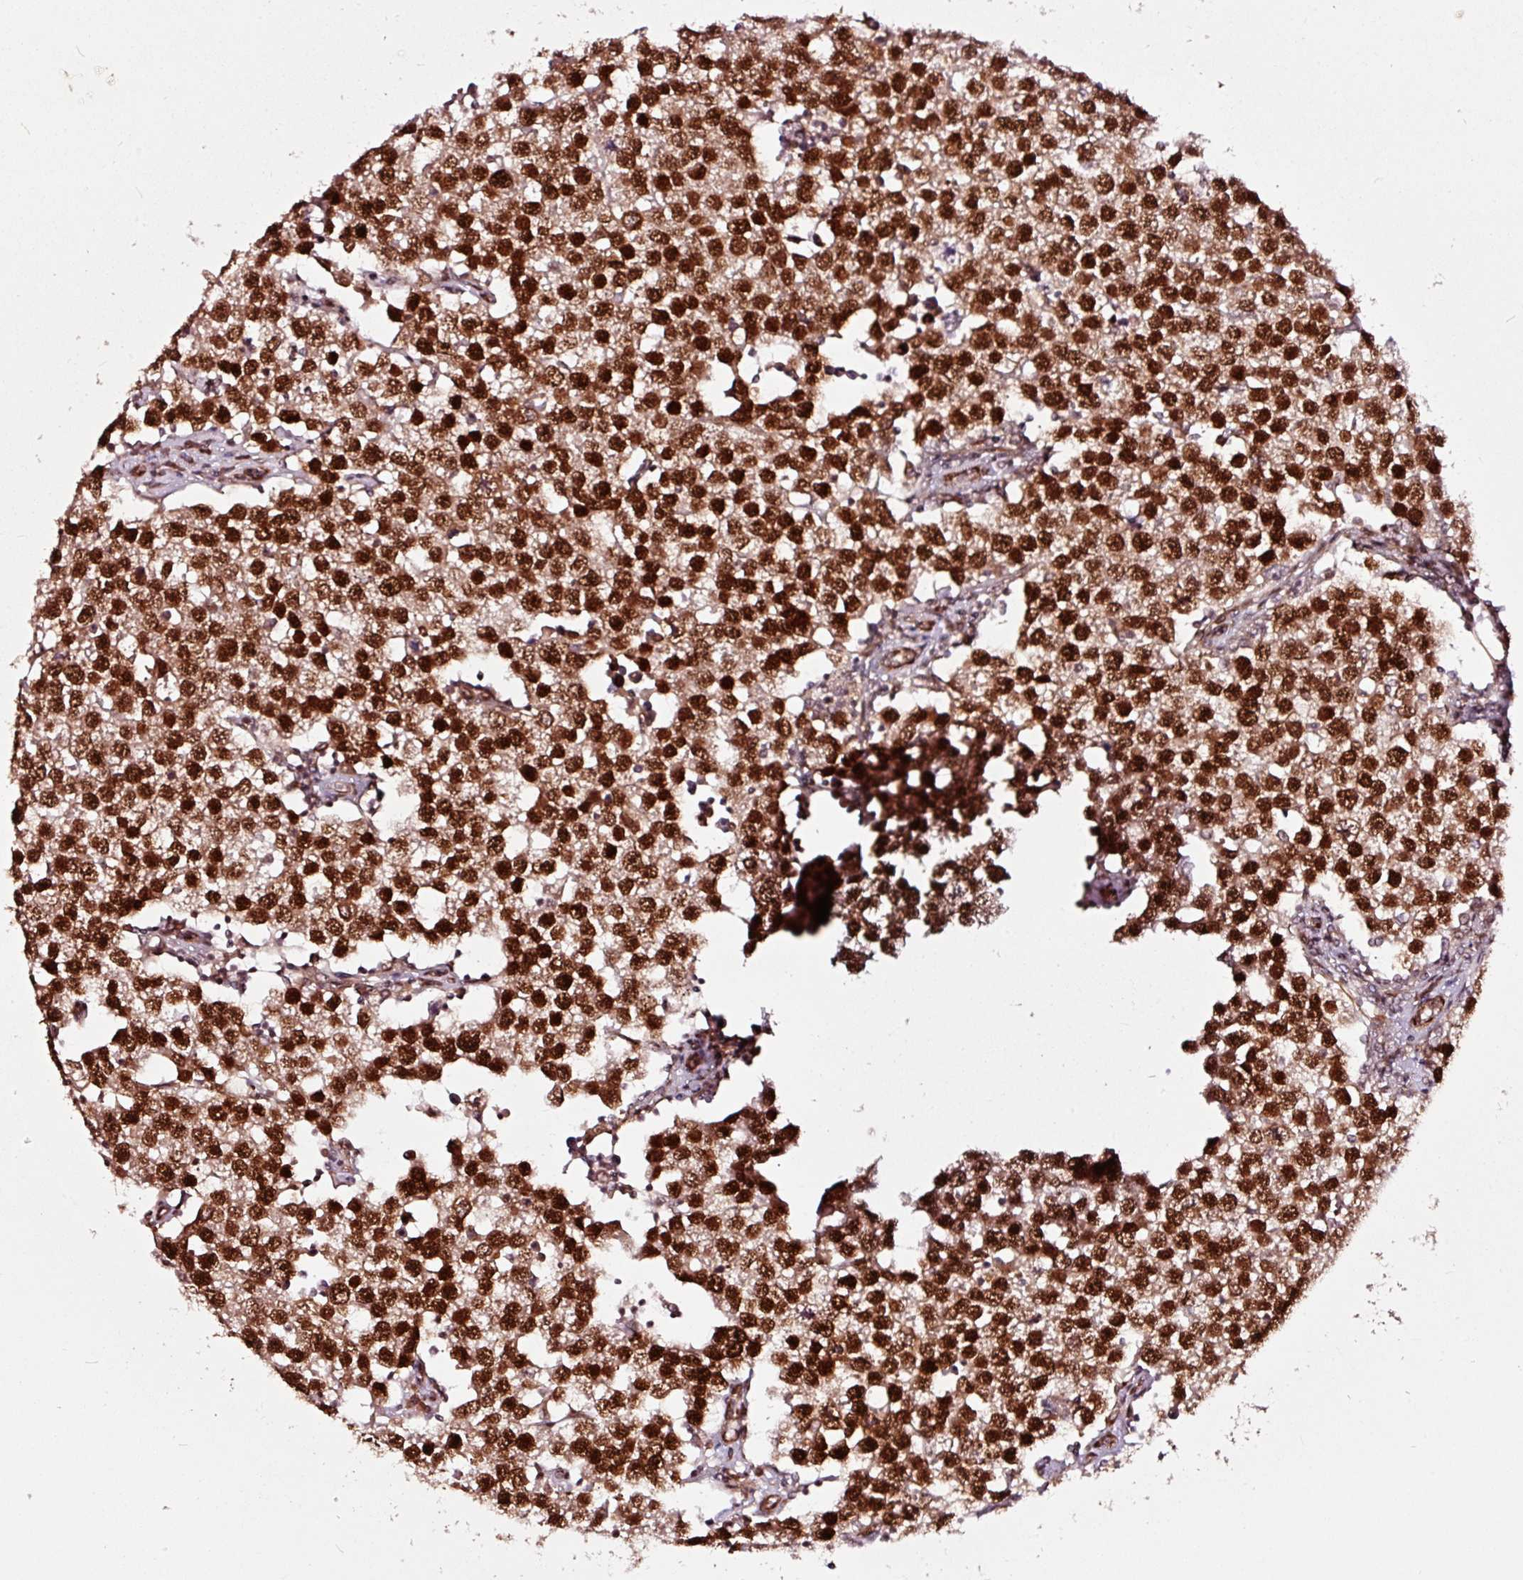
{"staining": {"intensity": "strong", "quantity": ">75%", "location": "nuclear"}, "tissue": "testis cancer", "cell_type": "Tumor cells", "image_type": "cancer", "snomed": [{"axis": "morphology", "description": "Seminoma, NOS"}, {"axis": "topography", "description": "Testis"}], "caption": "Testis cancer (seminoma) stained with immunohistochemistry displays strong nuclear expression in about >75% of tumor cells.", "gene": "TPM1", "patient": {"sex": "male", "age": 34}}